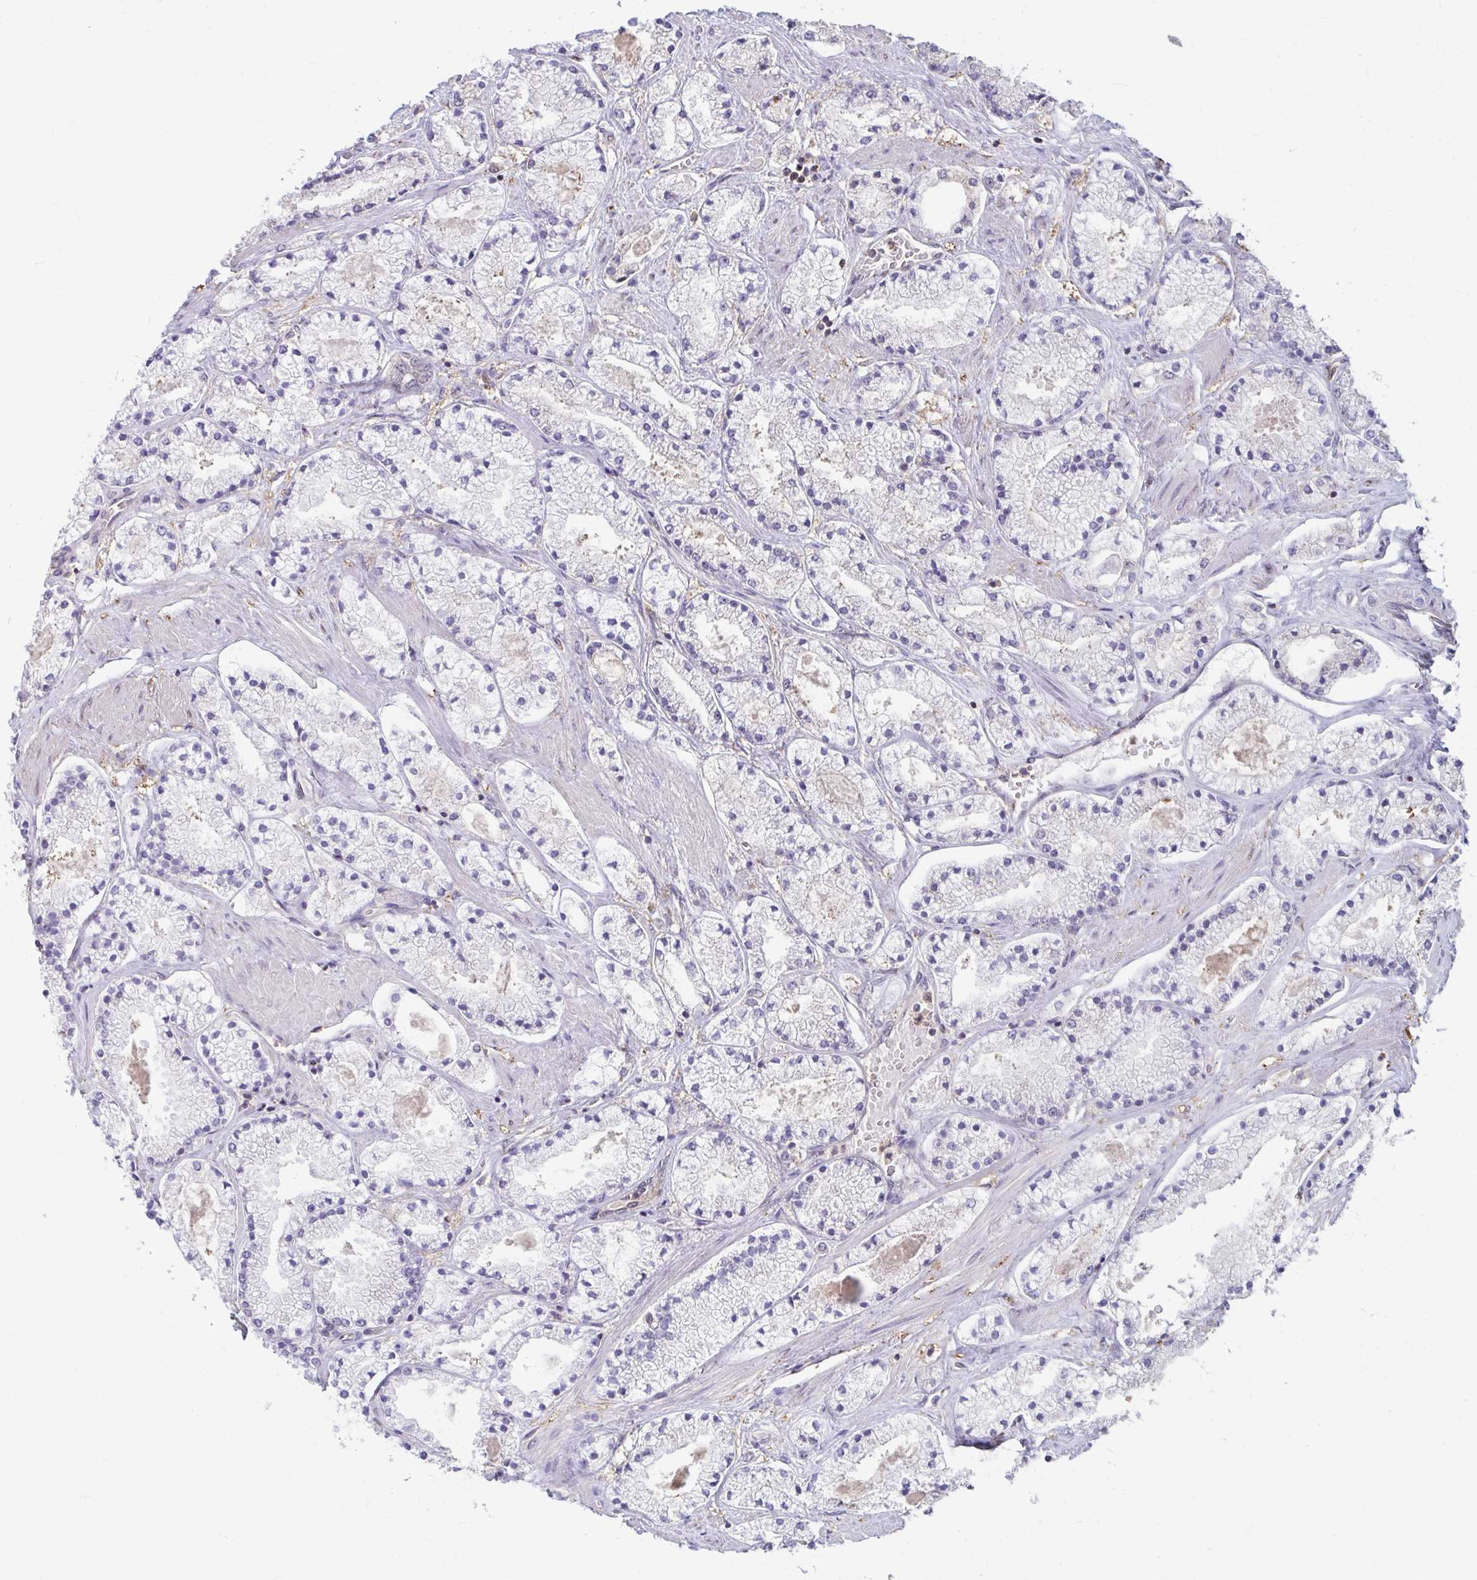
{"staining": {"intensity": "weak", "quantity": "<25%", "location": "nuclear"}, "tissue": "prostate cancer", "cell_type": "Tumor cells", "image_type": "cancer", "snomed": [{"axis": "morphology", "description": "Adenocarcinoma, High grade"}, {"axis": "topography", "description": "Prostate"}], "caption": "This micrograph is of prostate cancer (high-grade adenocarcinoma) stained with immunohistochemistry to label a protein in brown with the nuclei are counter-stained blue. There is no staining in tumor cells. (Stains: DAB (3,3'-diaminobenzidine) immunohistochemistry (IHC) with hematoxylin counter stain, Microscopy: brightfield microscopy at high magnification).", "gene": "ING4", "patient": {"sex": "male", "age": 63}}